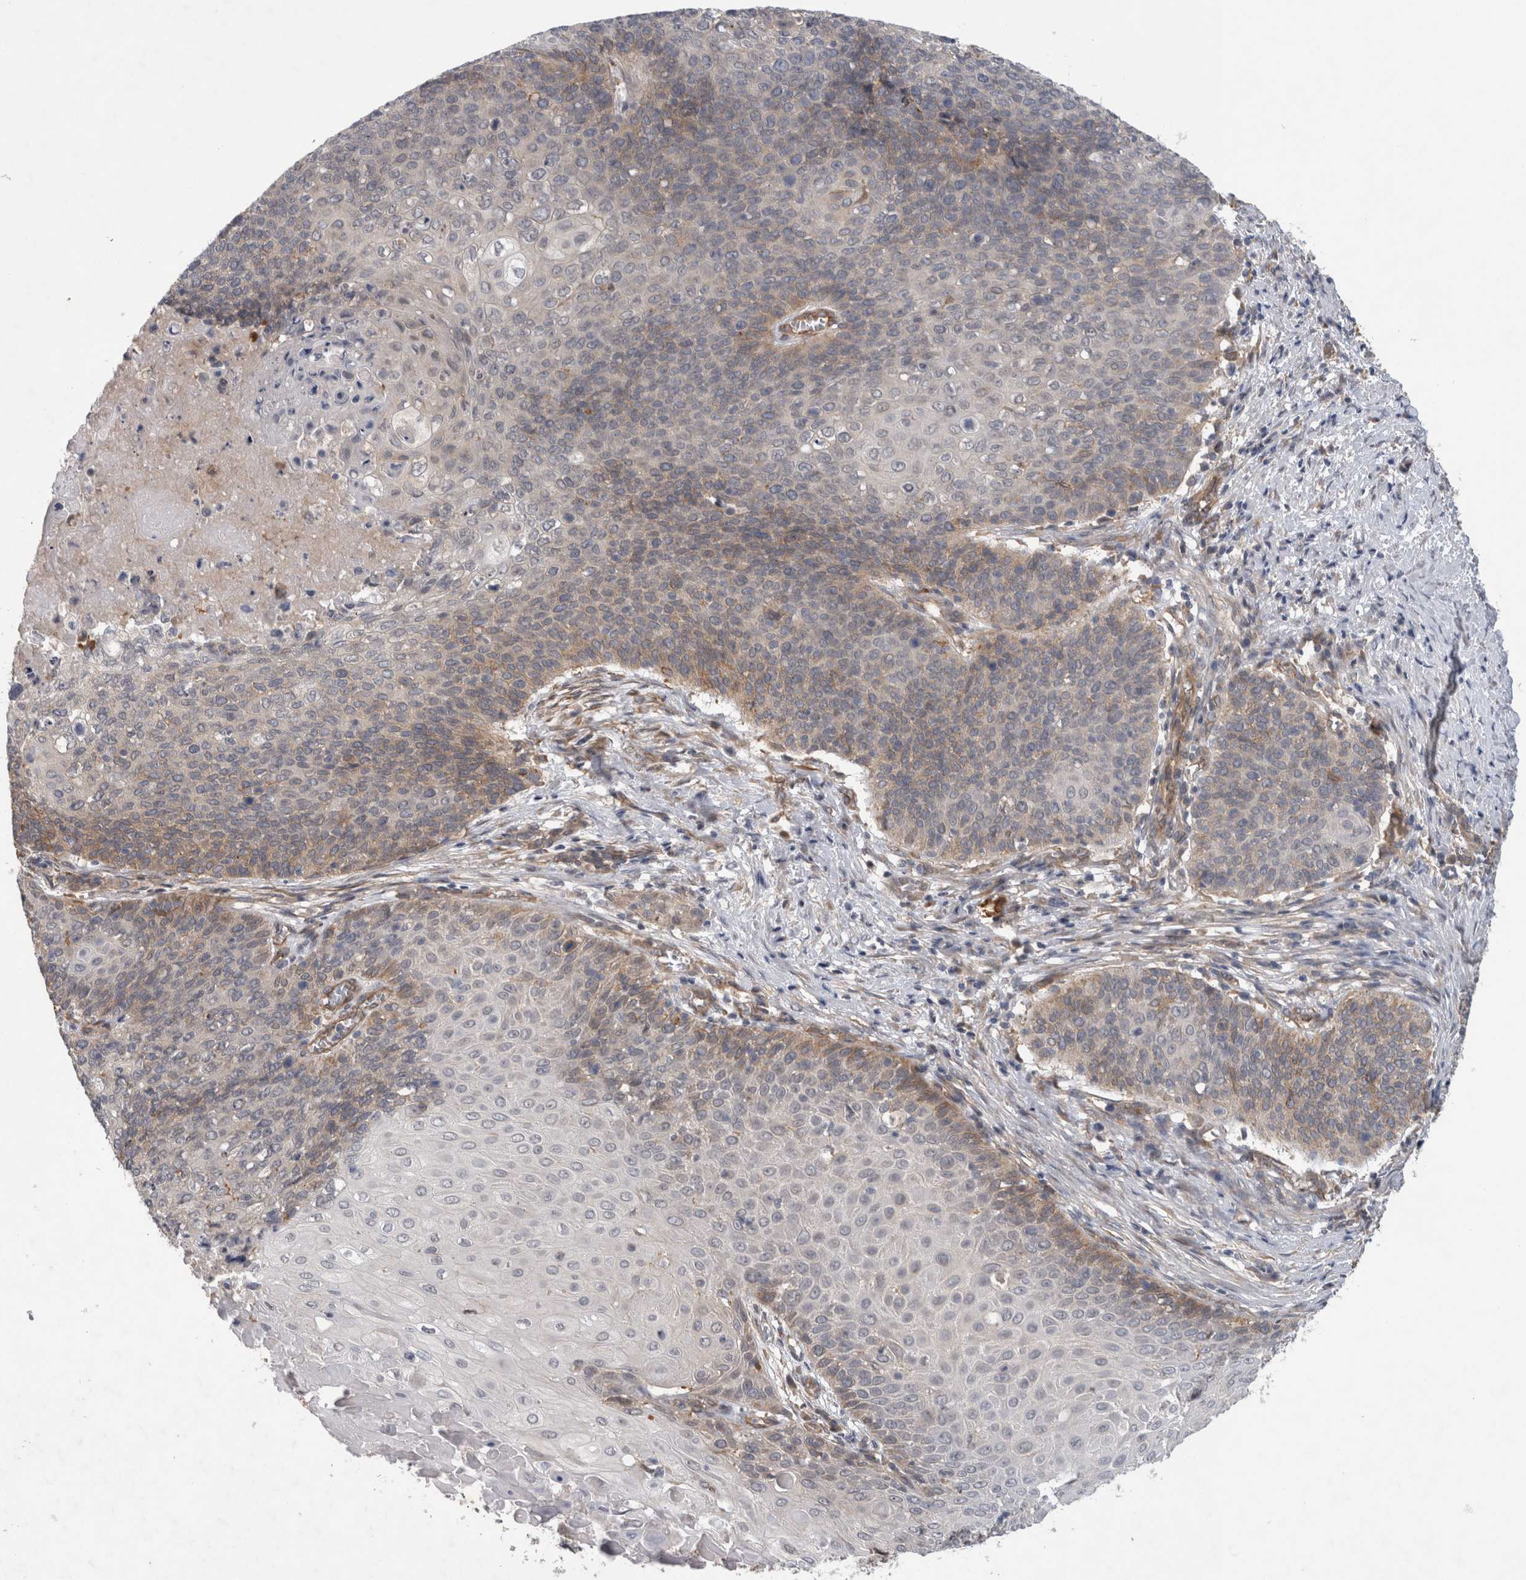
{"staining": {"intensity": "weak", "quantity": "<25%", "location": "cytoplasmic/membranous"}, "tissue": "cervical cancer", "cell_type": "Tumor cells", "image_type": "cancer", "snomed": [{"axis": "morphology", "description": "Squamous cell carcinoma, NOS"}, {"axis": "topography", "description": "Cervix"}], "caption": "Tumor cells show no significant protein positivity in cervical cancer. (DAB IHC visualized using brightfield microscopy, high magnification).", "gene": "ANKFY1", "patient": {"sex": "female", "age": 39}}